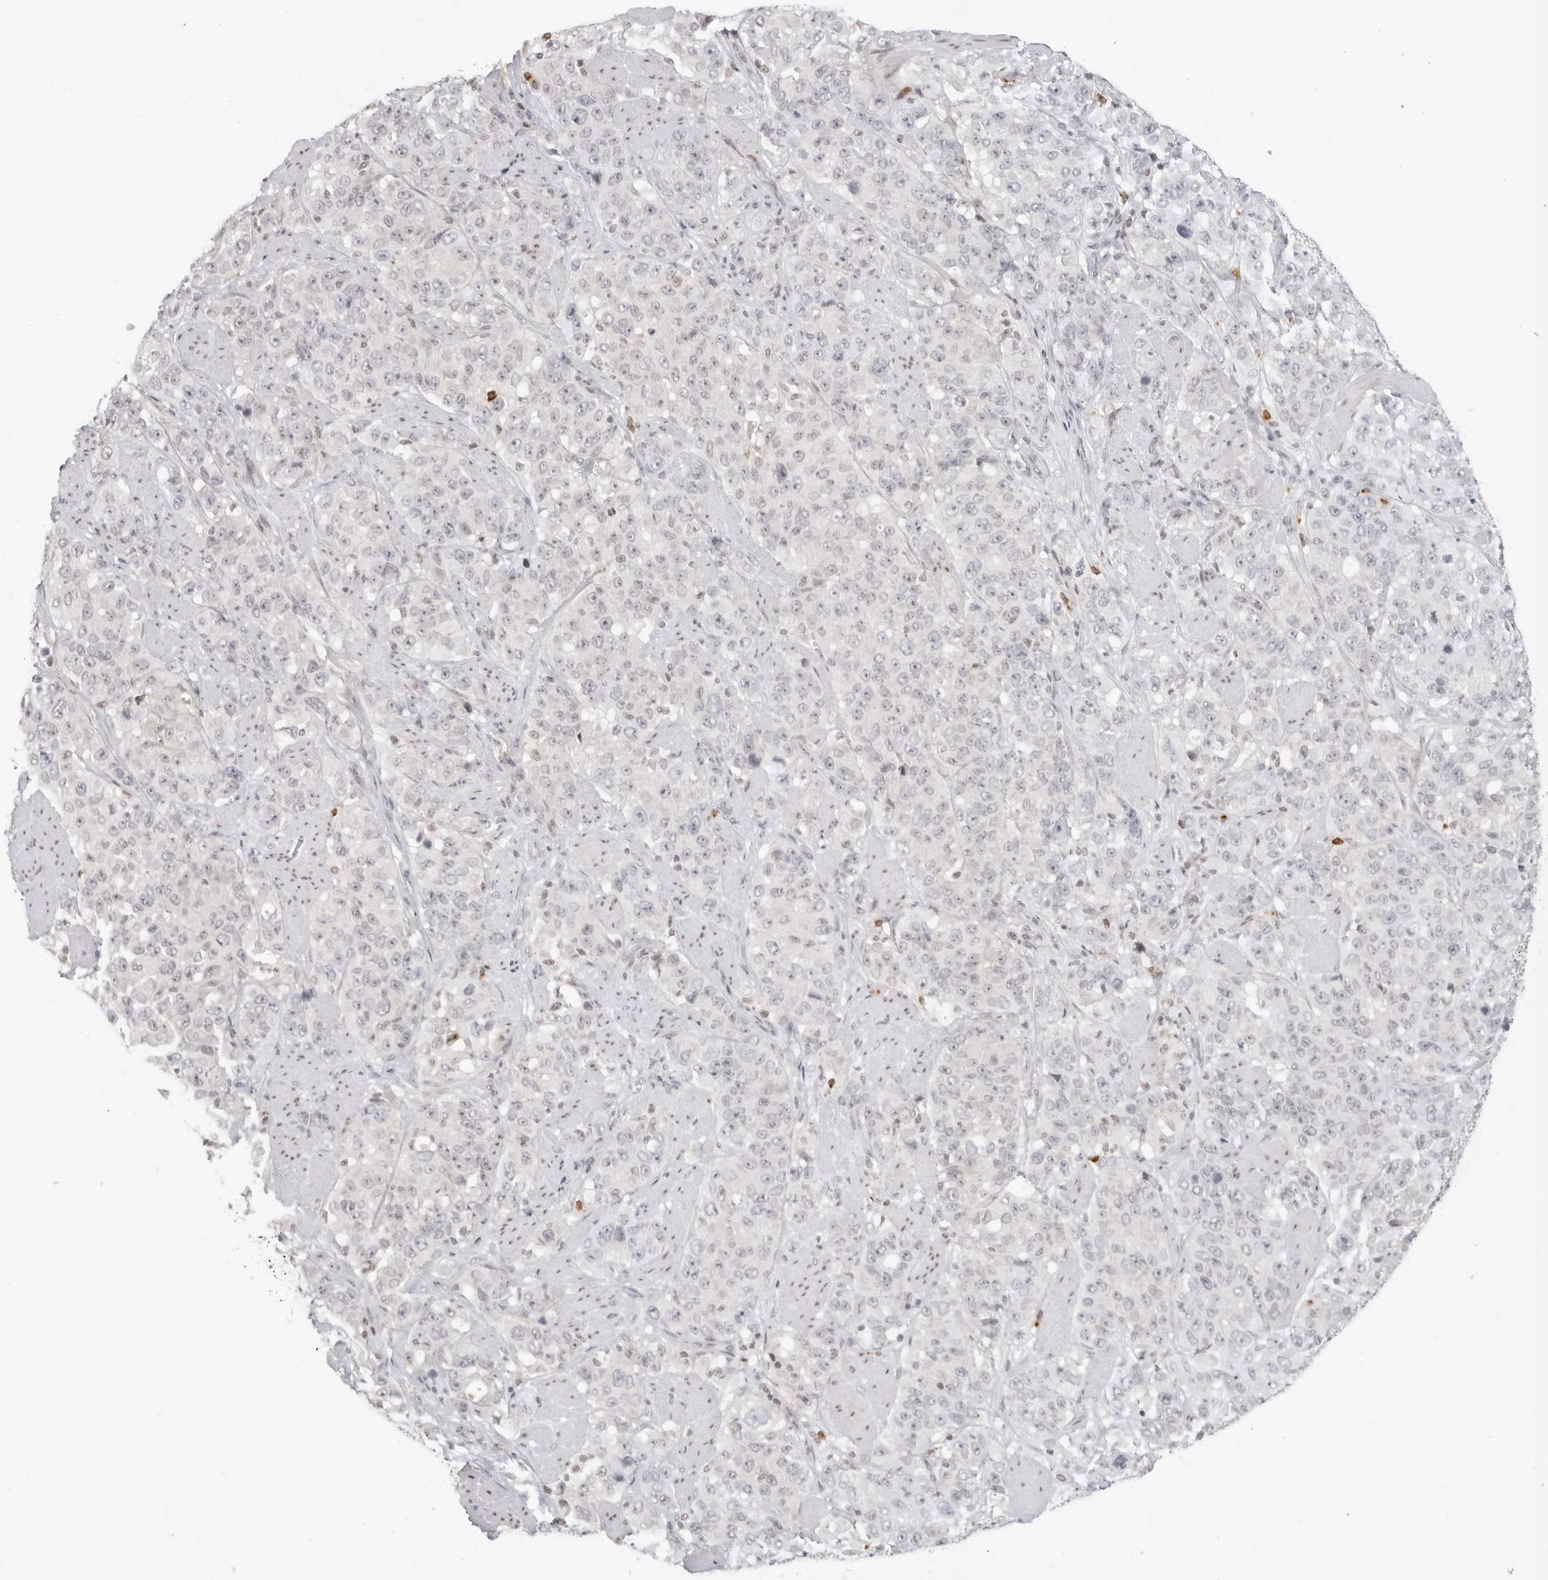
{"staining": {"intensity": "negative", "quantity": "none", "location": "none"}, "tissue": "stomach cancer", "cell_type": "Tumor cells", "image_type": "cancer", "snomed": [{"axis": "morphology", "description": "Adenocarcinoma, NOS"}, {"axis": "topography", "description": "Stomach"}], "caption": "The image shows no significant staining in tumor cells of stomach adenocarcinoma. (DAB (3,3'-diaminobenzidine) immunohistochemistry visualized using brightfield microscopy, high magnification).", "gene": "RNF146", "patient": {"sex": "male", "age": 48}}